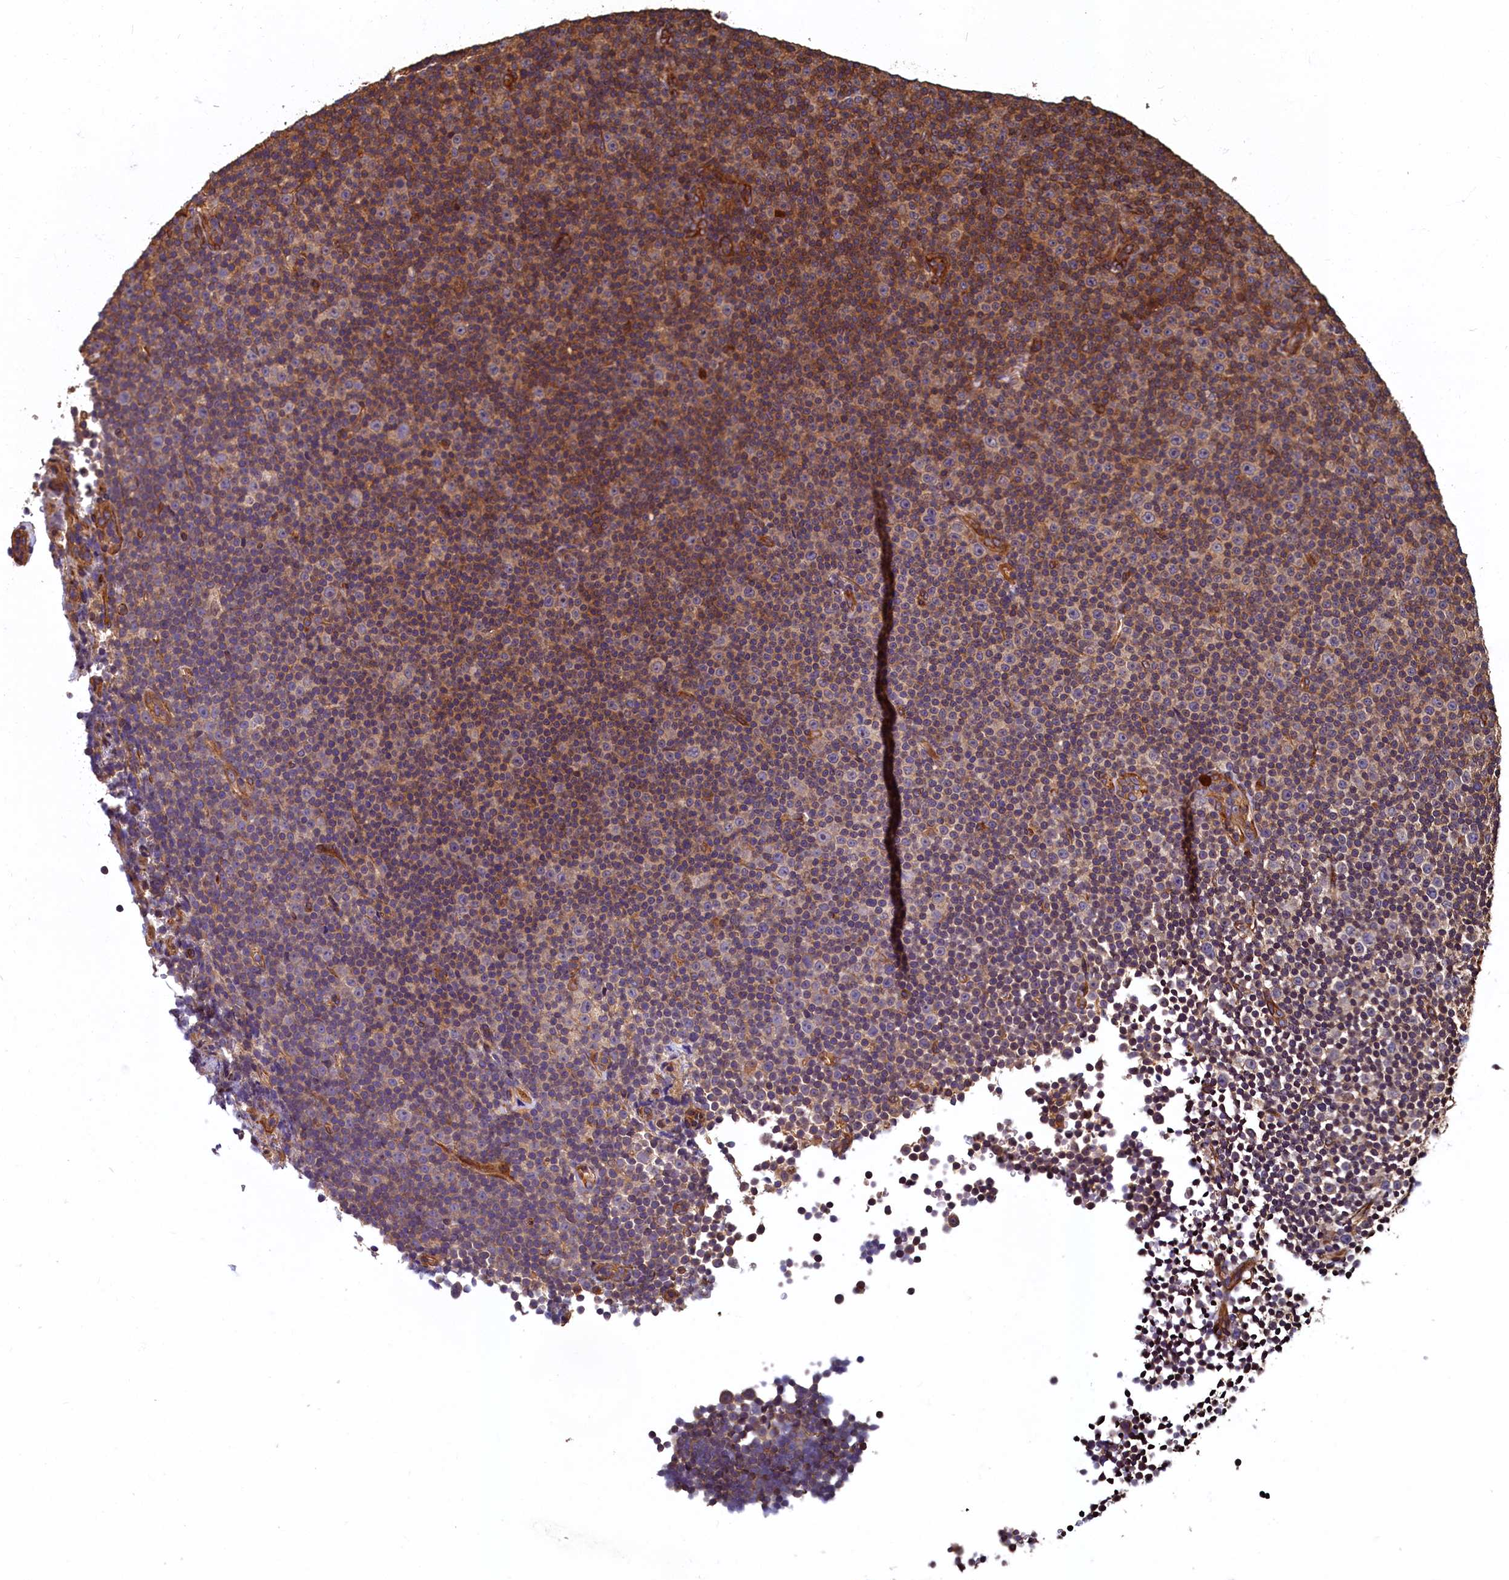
{"staining": {"intensity": "moderate", "quantity": "25%-75%", "location": "cytoplasmic/membranous"}, "tissue": "lymphoma", "cell_type": "Tumor cells", "image_type": "cancer", "snomed": [{"axis": "morphology", "description": "Malignant lymphoma, non-Hodgkin's type, Low grade"}, {"axis": "topography", "description": "Lymph node"}], "caption": "Lymphoma stained for a protein demonstrates moderate cytoplasmic/membranous positivity in tumor cells.", "gene": "CCDC102B", "patient": {"sex": "female", "age": 67}}